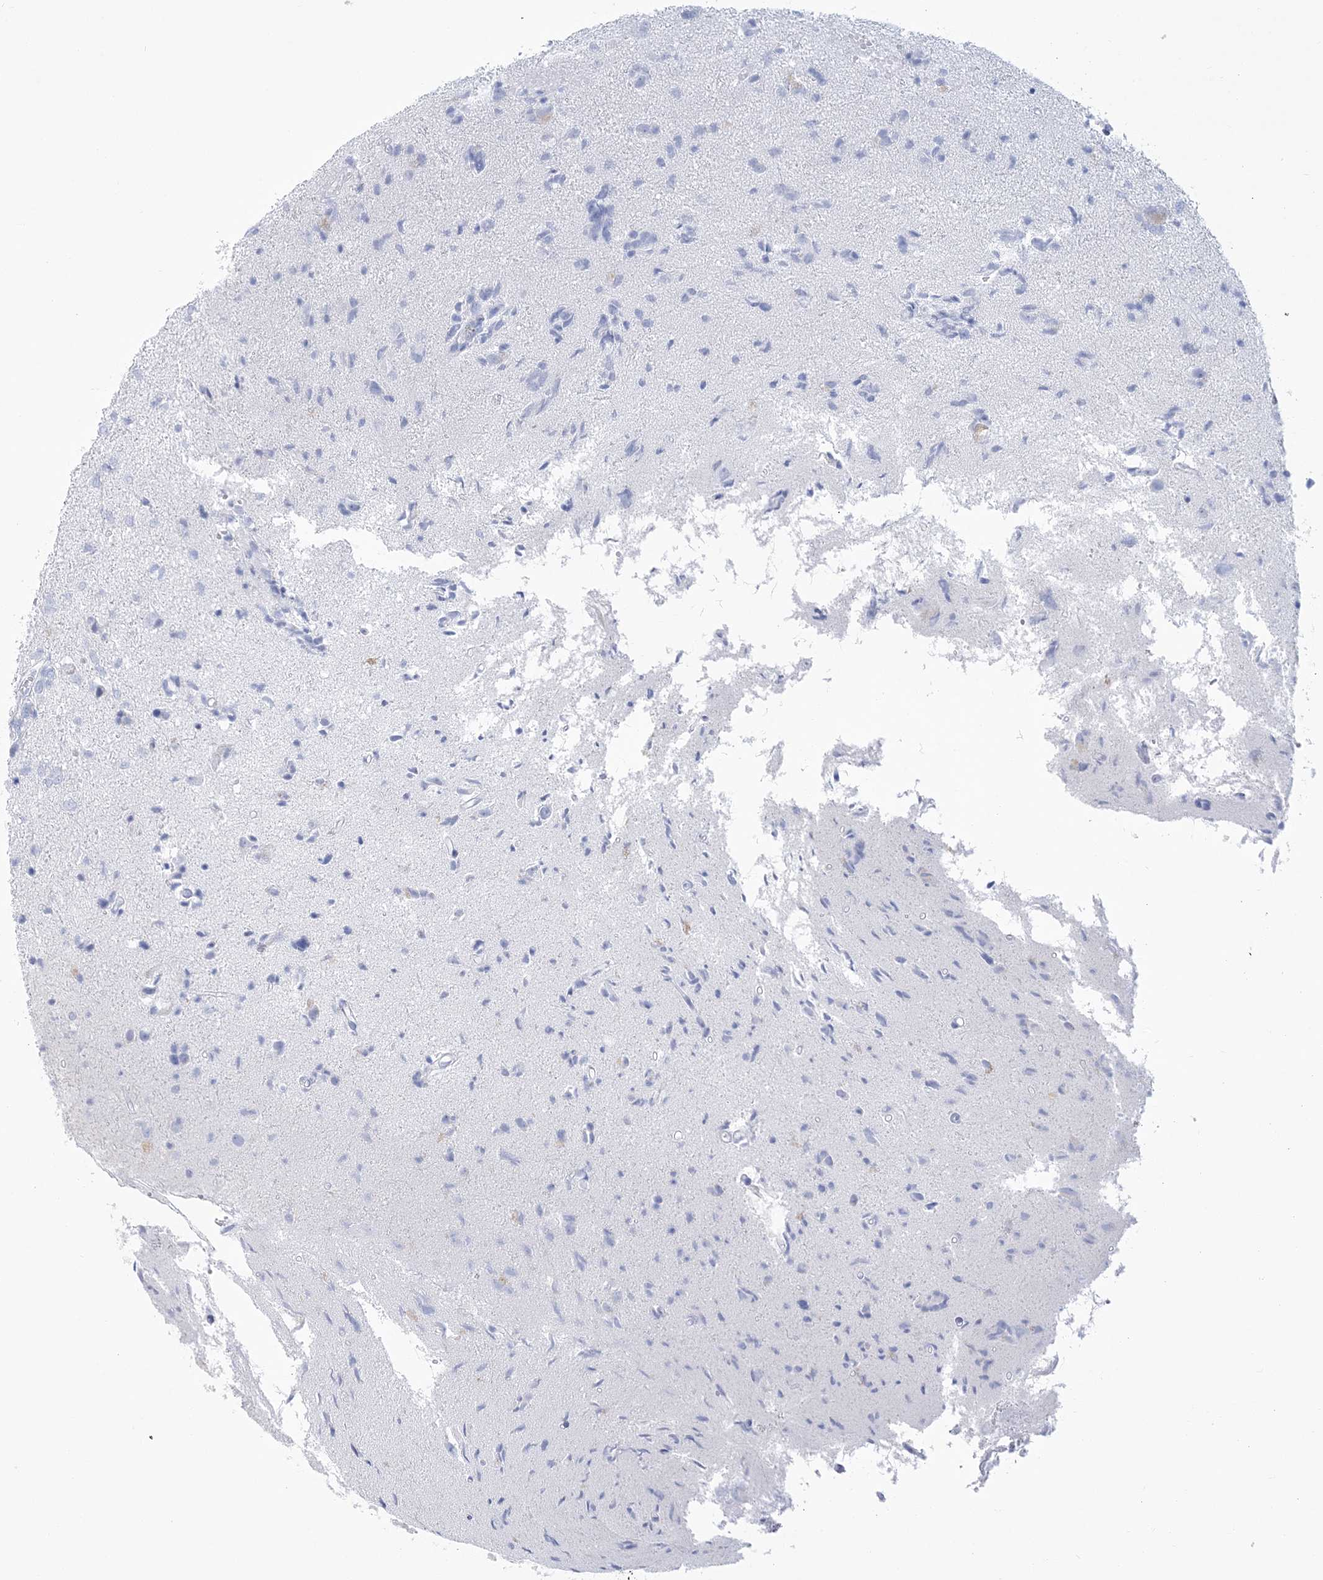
{"staining": {"intensity": "negative", "quantity": "none", "location": "none"}, "tissue": "glioma", "cell_type": "Tumor cells", "image_type": "cancer", "snomed": [{"axis": "morphology", "description": "Glioma, malignant, High grade"}, {"axis": "topography", "description": "Brain"}], "caption": "A high-resolution photomicrograph shows immunohistochemistry staining of malignant glioma (high-grade), which reveals no significant staining in tumor cells. (DAB immunohistochemistry visualized using brightfield microscopy, high magnification).", "gene": "RBP2", "patient": {"sex": "female", "age": 59}}